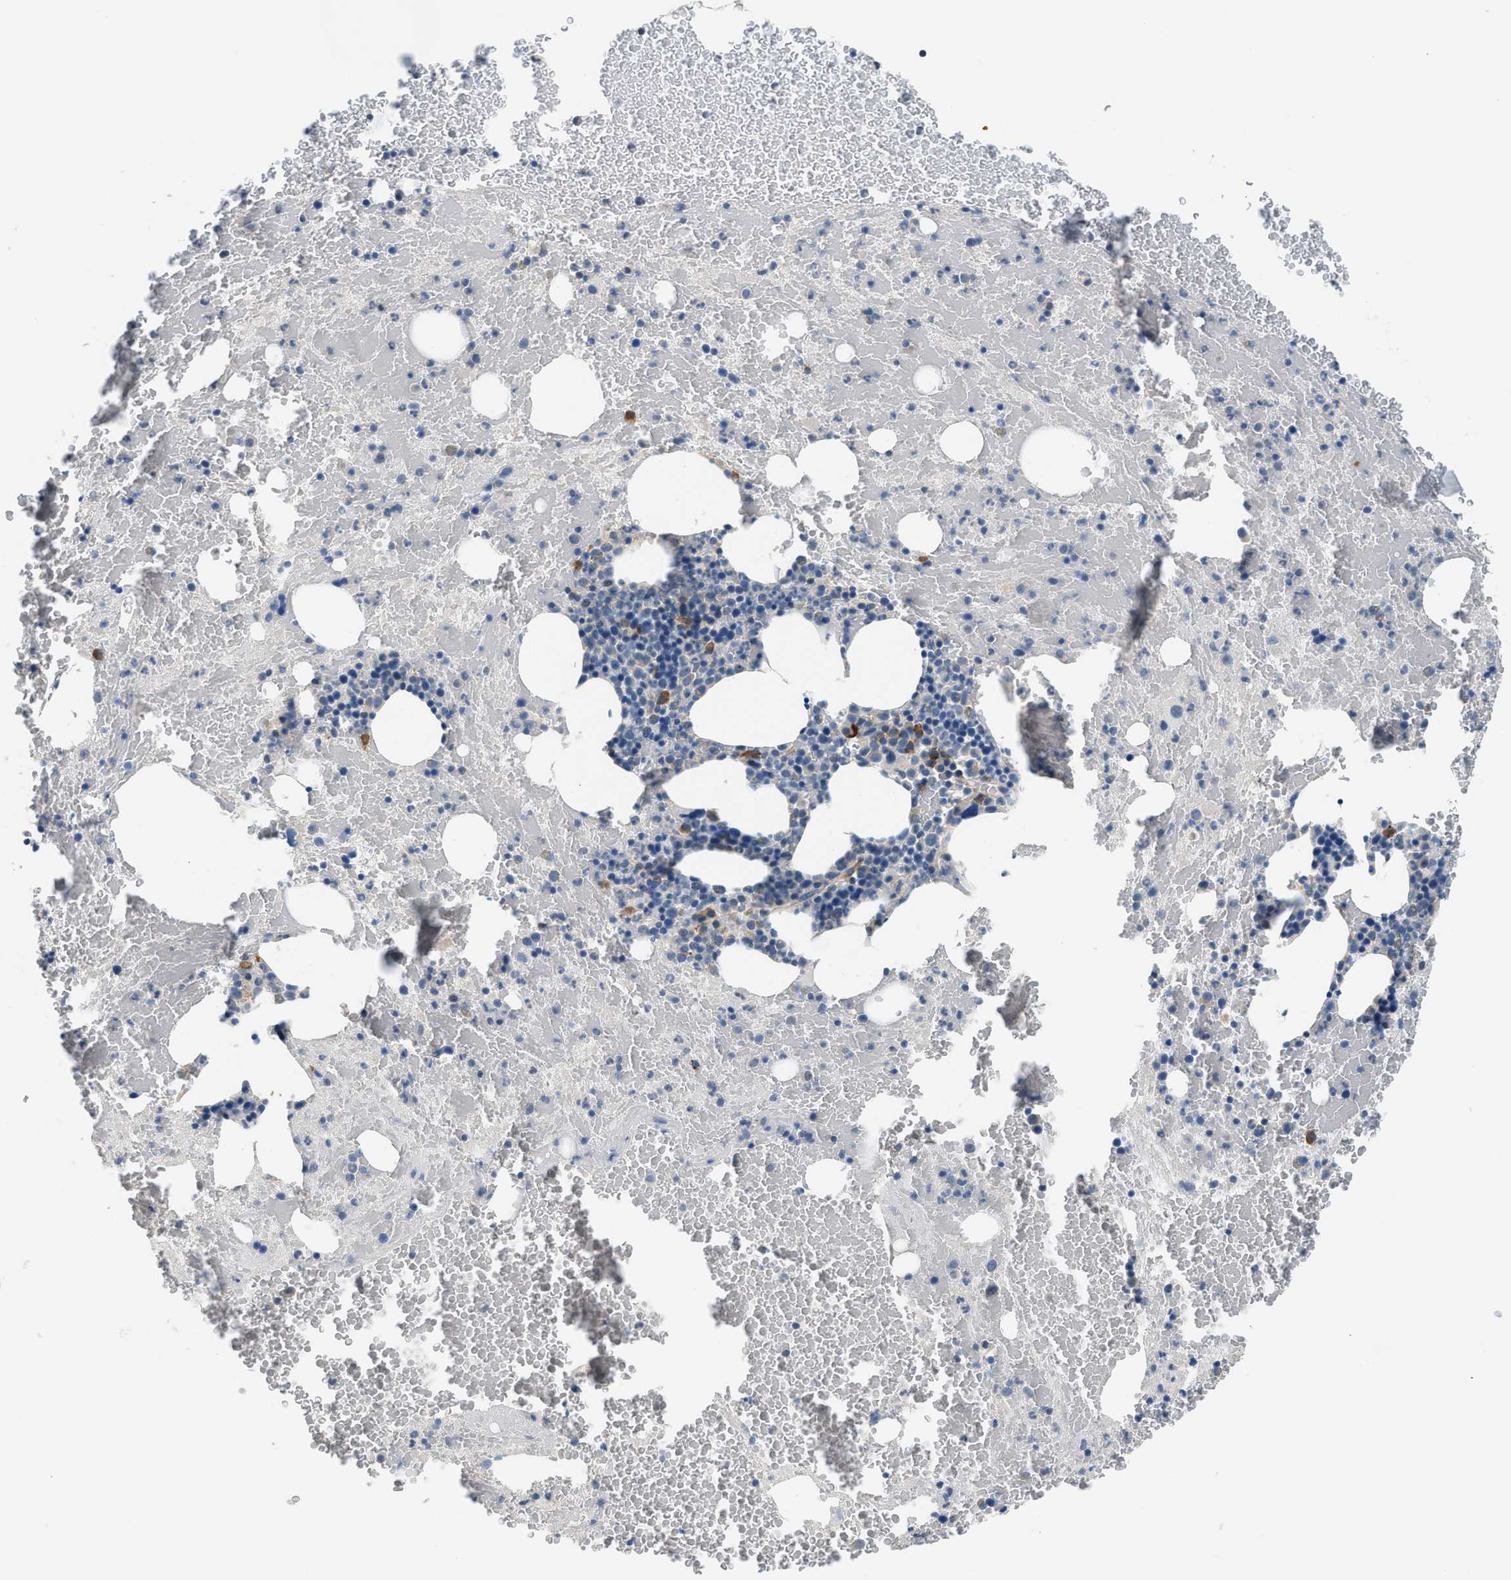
{"staining": {"intensity": "moderate", "quantity": "<25%", "location": "cytoplasmic/membranous"}, "tissue": "bone marrow", "cell_type": "Hematopoietic cells", "image_type": "normal", "snomed": [{"axis": "morphology", "description": "Normal tissue, NOS"}, {"axis": "morphology", "description": "Inflammation, NOS"}, {"axis": "topography", "description": "Bone marrow"}], "caption": "Normal bone marrow was stained to show a protein in brown. There is low levels of moderate cytoplasmic/membranous expression in about <25% of hematopoietic cells. Nuclei are stained in blue.", "gene": "TMEM154", "patient": {"sex": "male", "age": 47}}